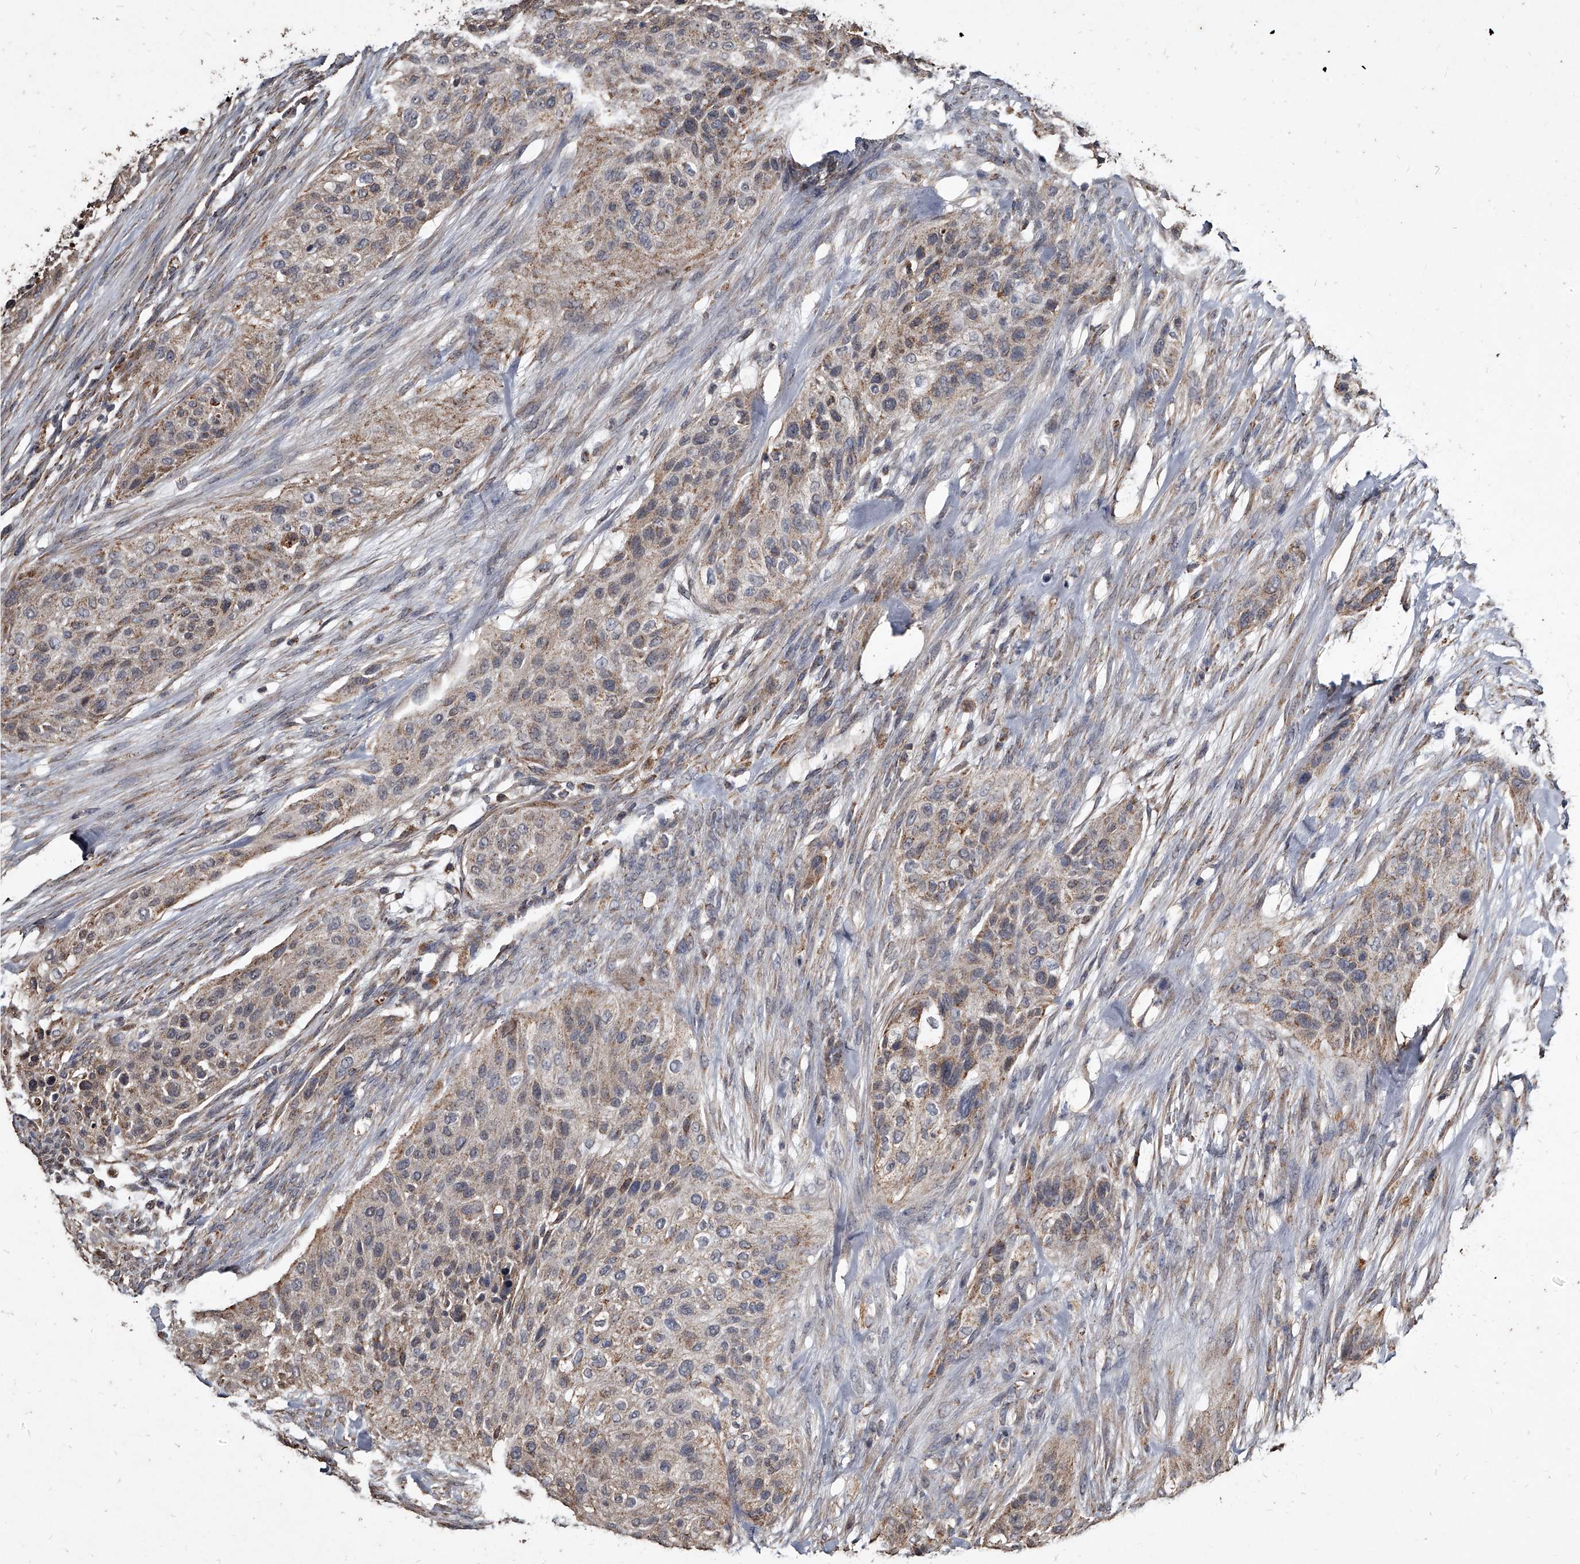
{"staining": {"intensity": "moderate", "quantity": "<25%", "location": "cytoplasmic/membranous"}, "tissue": "urothelial cancer", "cell_type": "Tumor cells", "image_type": "cancer", "snomed": [{"axis": "morphology", "description": "Urothelial carcinoma, High grade"}, {"axis": "topography", "description": "Urinary bladder"}], "caption": "DAB (3,3'-diaminobenzidine) immunohistochemical staining of human urothelial cancer displays moderate cytoplasmic/membranous protein staining in about <25% of tumor cells. (IHC, brightfield microscopy, high magnification).", "gene": "GPR183", "patient": {"sex": "male", "age": 35}}